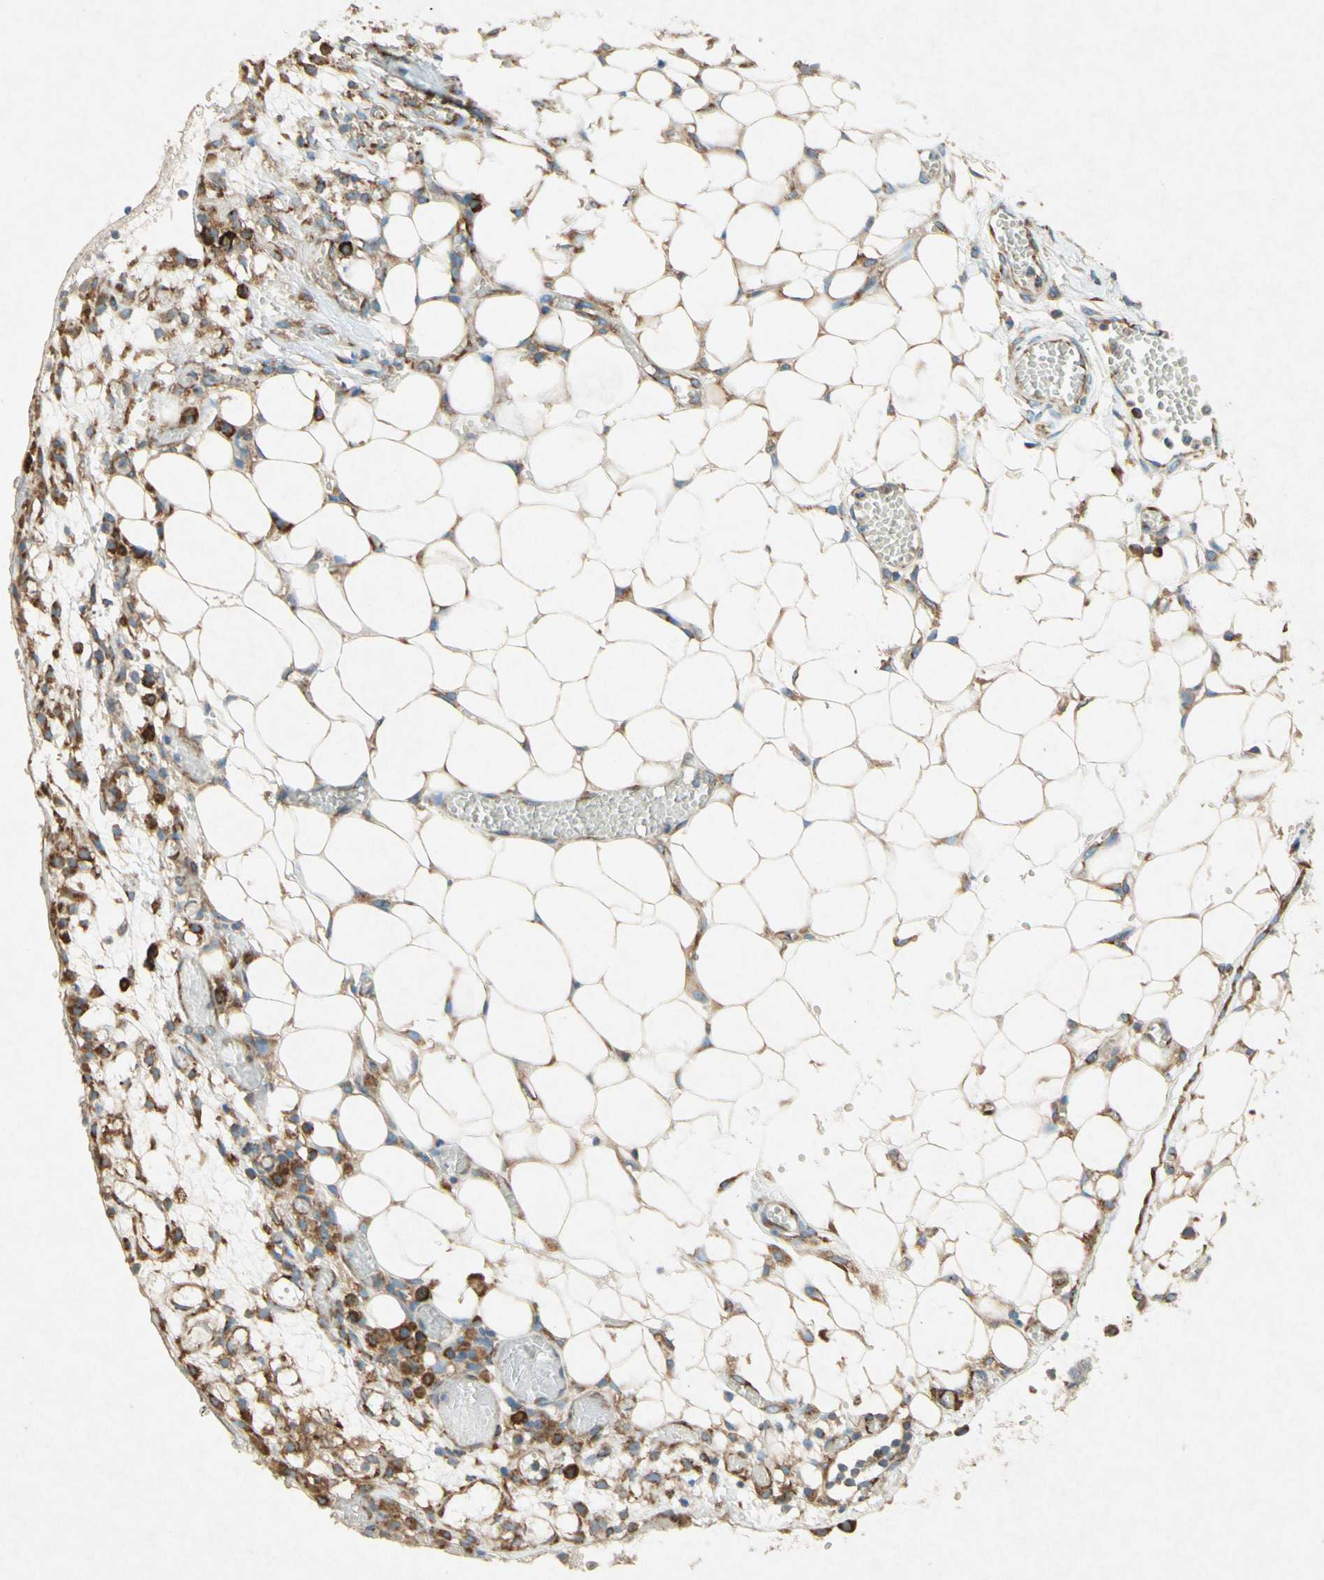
{"staining": {"intensity": "moderate", "quantity": ">75%", "location": "cytoplasmic/membranous"}, "tissue": "ovarian cancer", "cell_type": "Tumor cells", "image_type": "cancer", "snomed": [{"axis": "morphology", "description": "Cystadenocarcinoma, serous, NOS"}, {"axis": "topography", "description": "Soft tissue"}, {"axis": "topography", "description": "Ovary"}], "caption": "This micrograph exhibits immunohistochemistry (IHC) staining of human ovarian cancer (serous cystadenocarcinoma), with medium moderate cytoplasmic/membranous positivity in approximately >75% of tumor cells.", "gene": "PABPC1", "patient": {"sex": "female", "age": 57}}